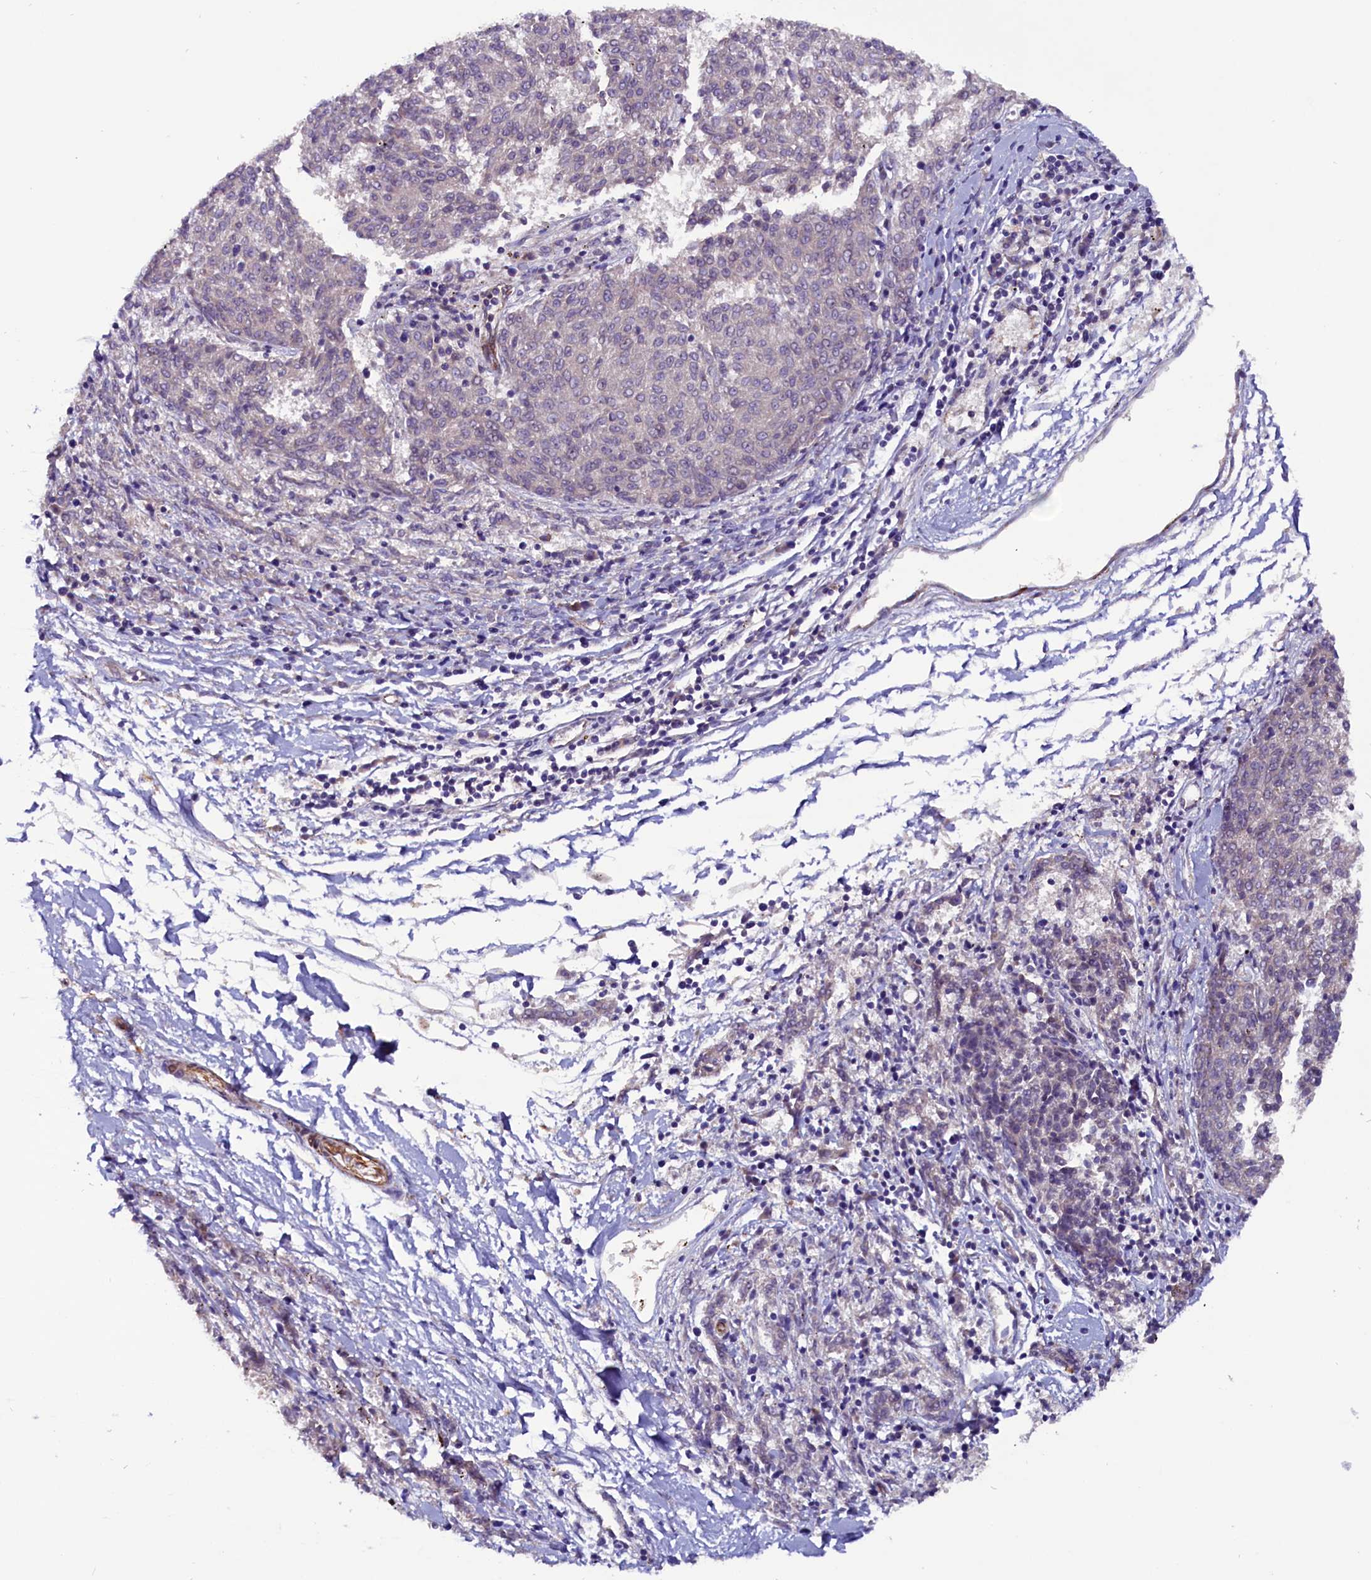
{"staining": {"intensity": "negative", "quantity": "none", "location": "none"}, "tissue": "melanoma", "cell_type": "Tumor cells", "image_type": "cancer", "snomed": [{"axis": "morphology", "description": "Malignant melanoma, NOS"}, {"axis": "topography", "description": "Skin"}], "caption": "Protein analysis of malignant melanoma exhibits no significant positivity in tumor cells.", "gene": "ZNF749", "patient": {"sex": "female", "age": 72}}